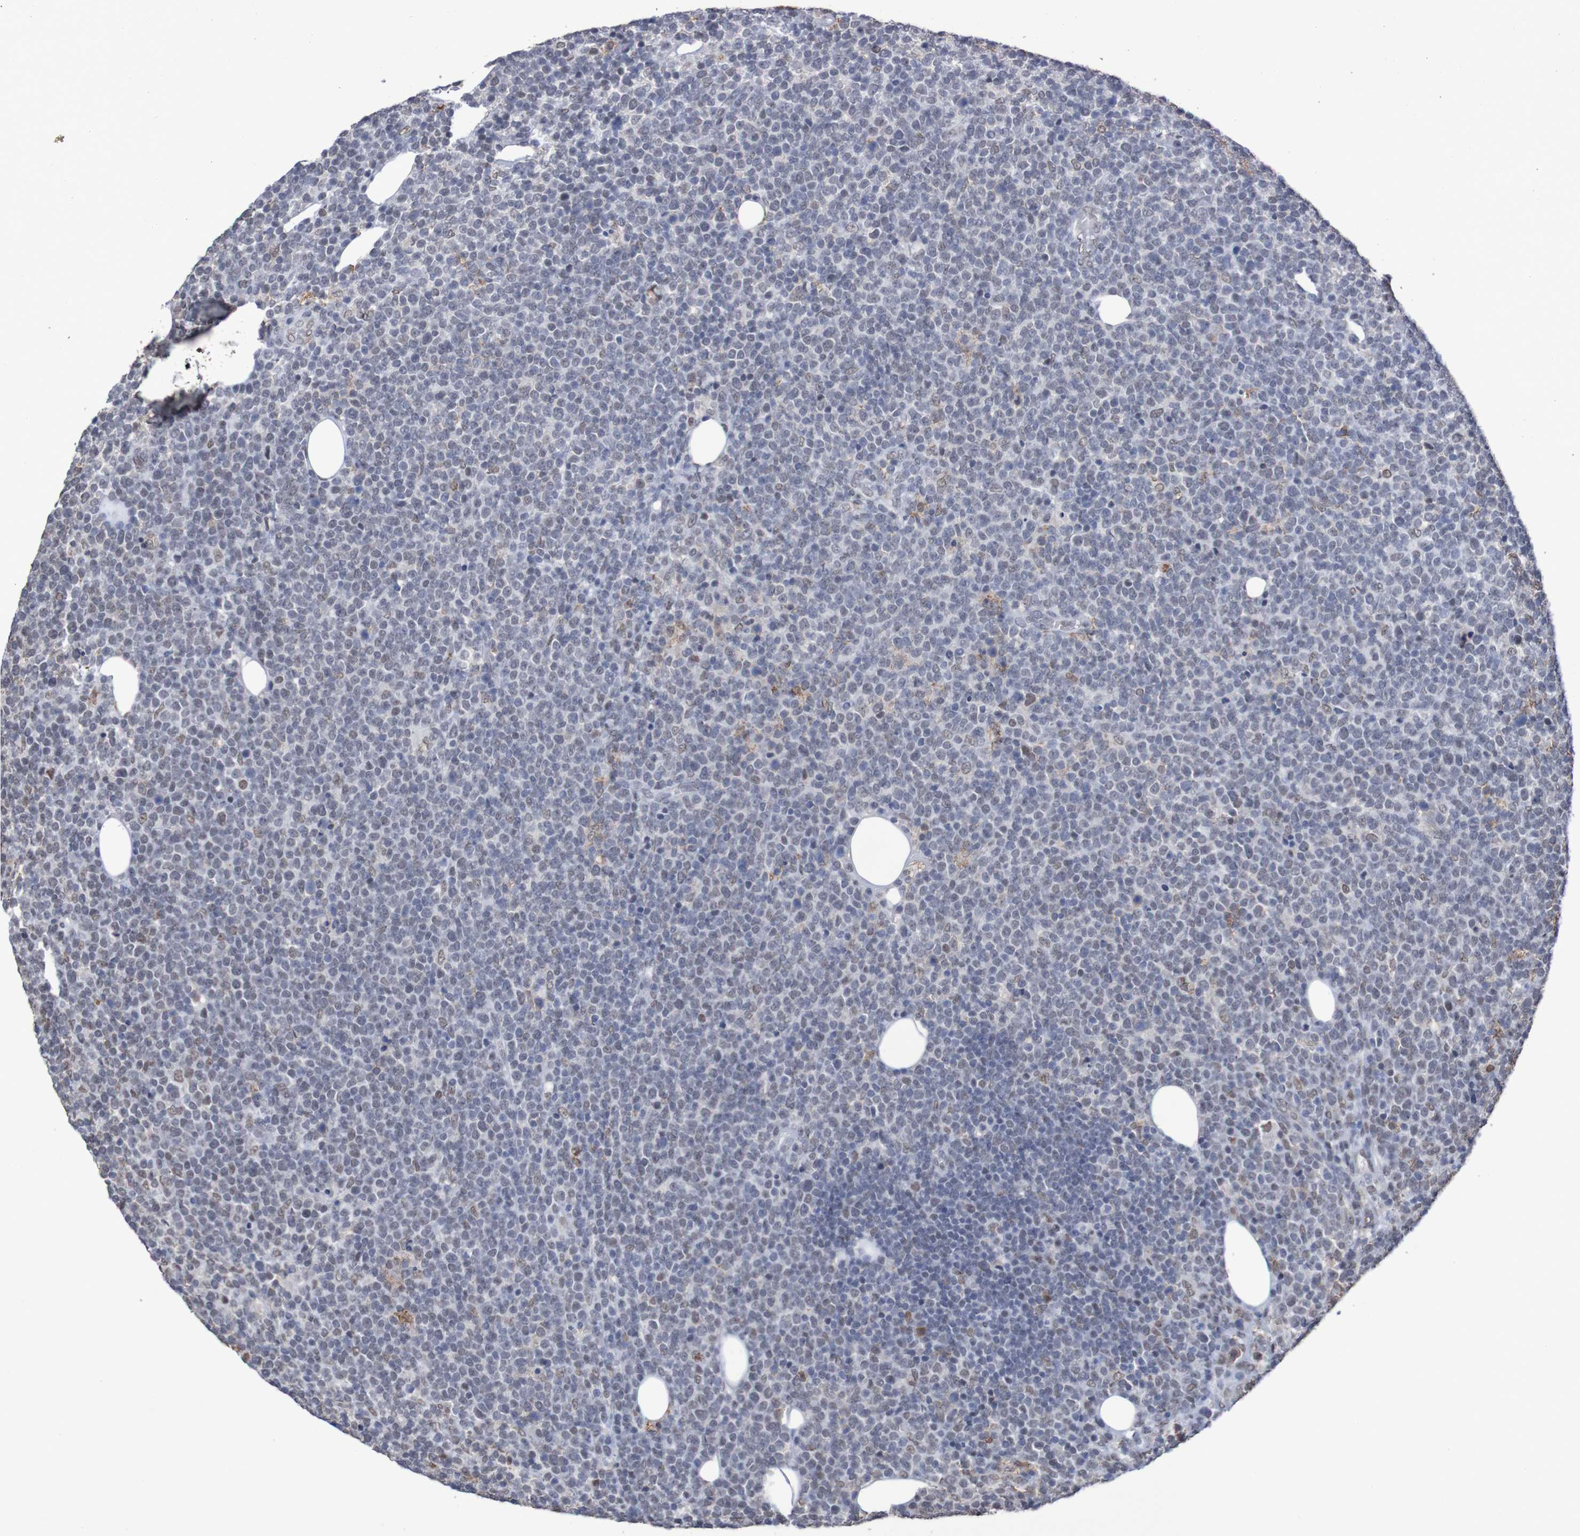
{"staining": {"intensity": "negative", "quantity": "none", "location": "none"}, "tissue": "lymphoma", "cell_type": "Tumor cells", "image_type": "cancer", "snomed": [{"axis": "morphology", "description": "Malignant lymphoma, non-Hodgkin's type, High grade"}, {"axis": "topography", "description": "Lymph node"}], "caption": "DAB (3,3'-diaminobenzidine) immunohistochemical staining of lymphoma shows no significant positivity in tumor cells. (Brightfield microscopy of DAB immunohistochemistry (IHC) at high magnification).", "gene": "MRTFB", "patient": {"sex": "male", "age": 61}}